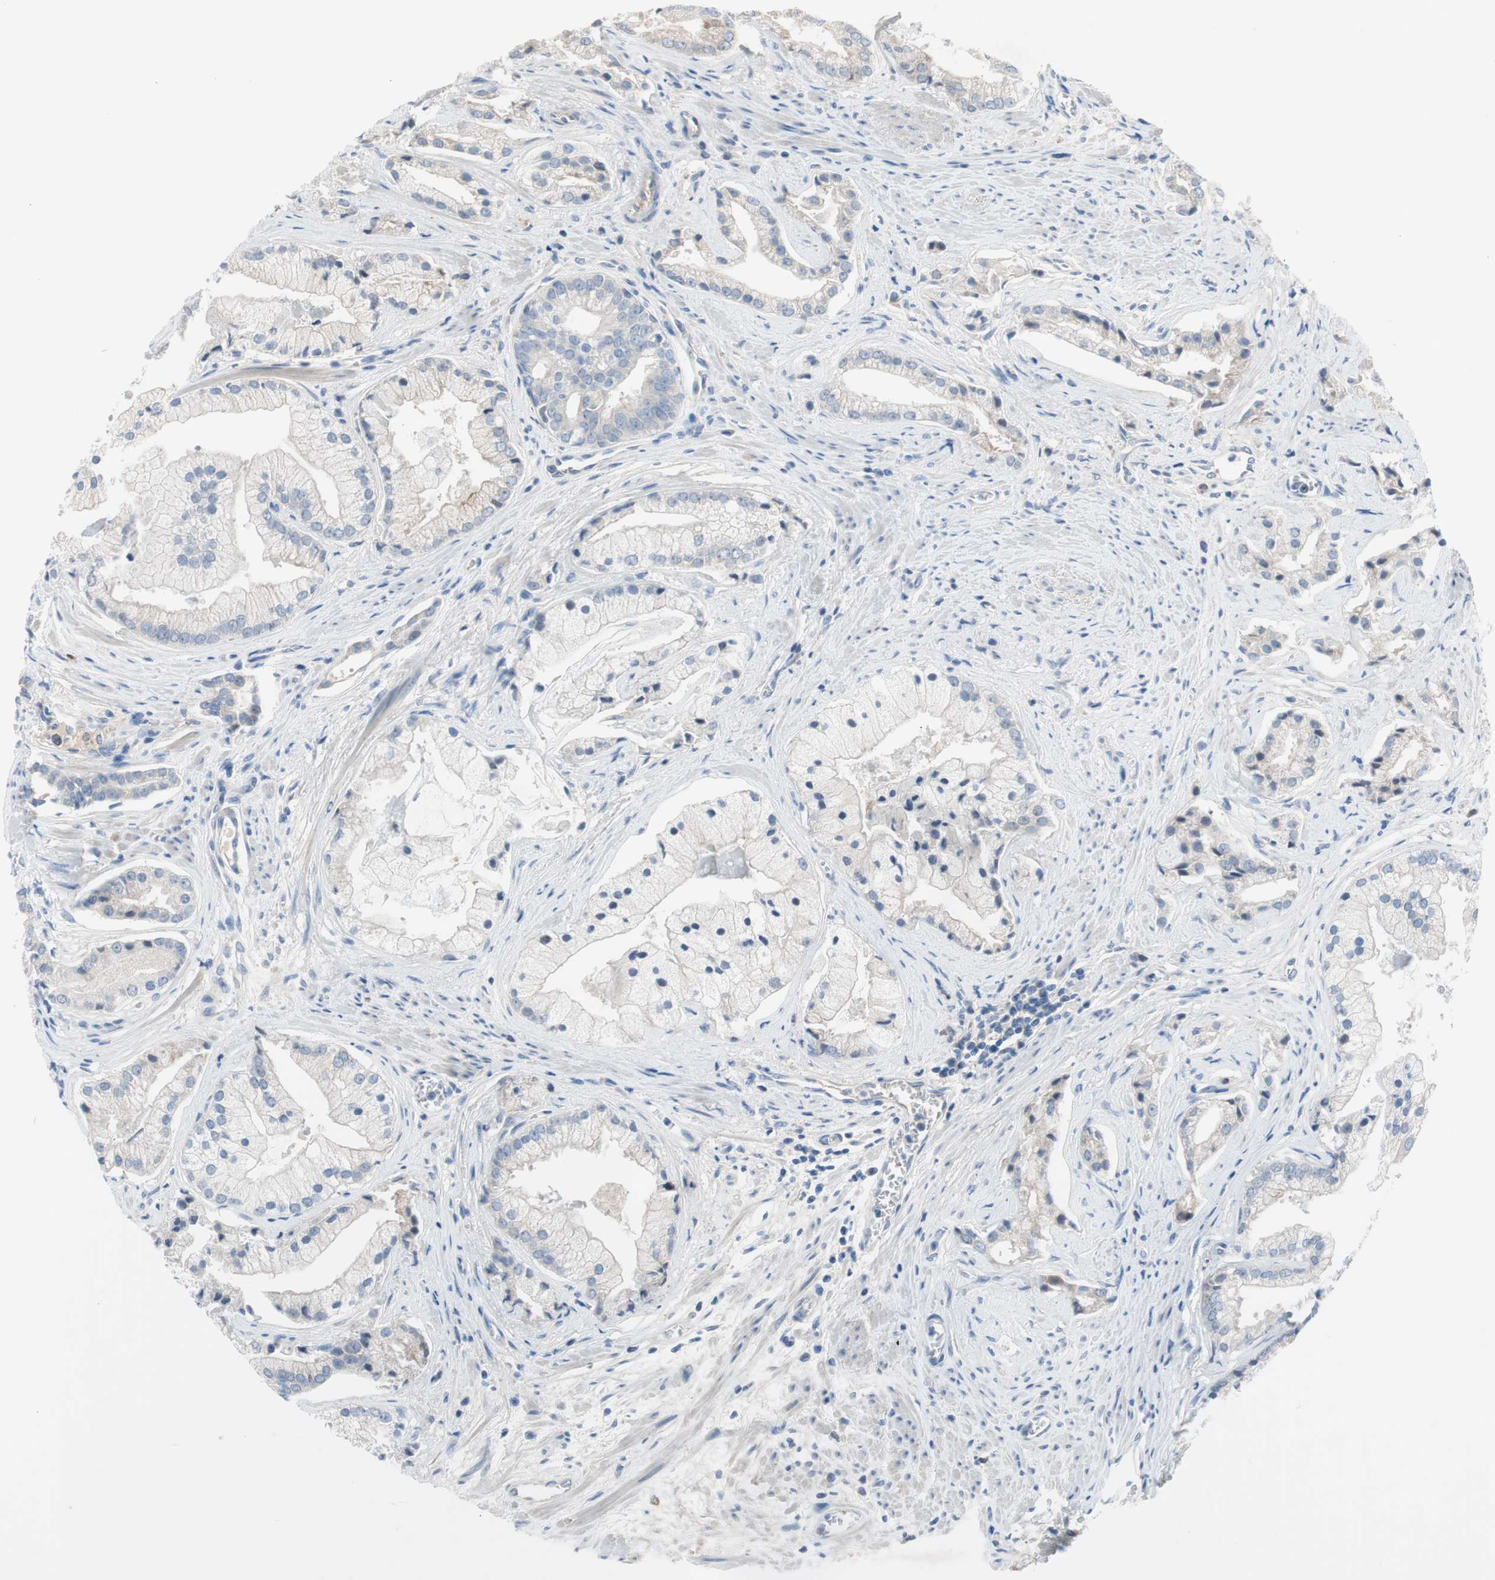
{"staining": {"intensity": "negative", "quantity": "none", "location": "none"}, "tissue": "prostate cancer", "cell_type": "Tumor cells", "image_type": "cancer", "snomed": [{"axis": "morphology", "description": "Adenocarcinoma, High grade"}, {"axis": "topography", "description": "Prostate"}], "caption": "Protein analysis of prostate adenocarcinoma (high-grade) exhibits no significant staining in tumor cells.", "gene": "FDFT1", "patient": {"sex": "male", "age": 67}}